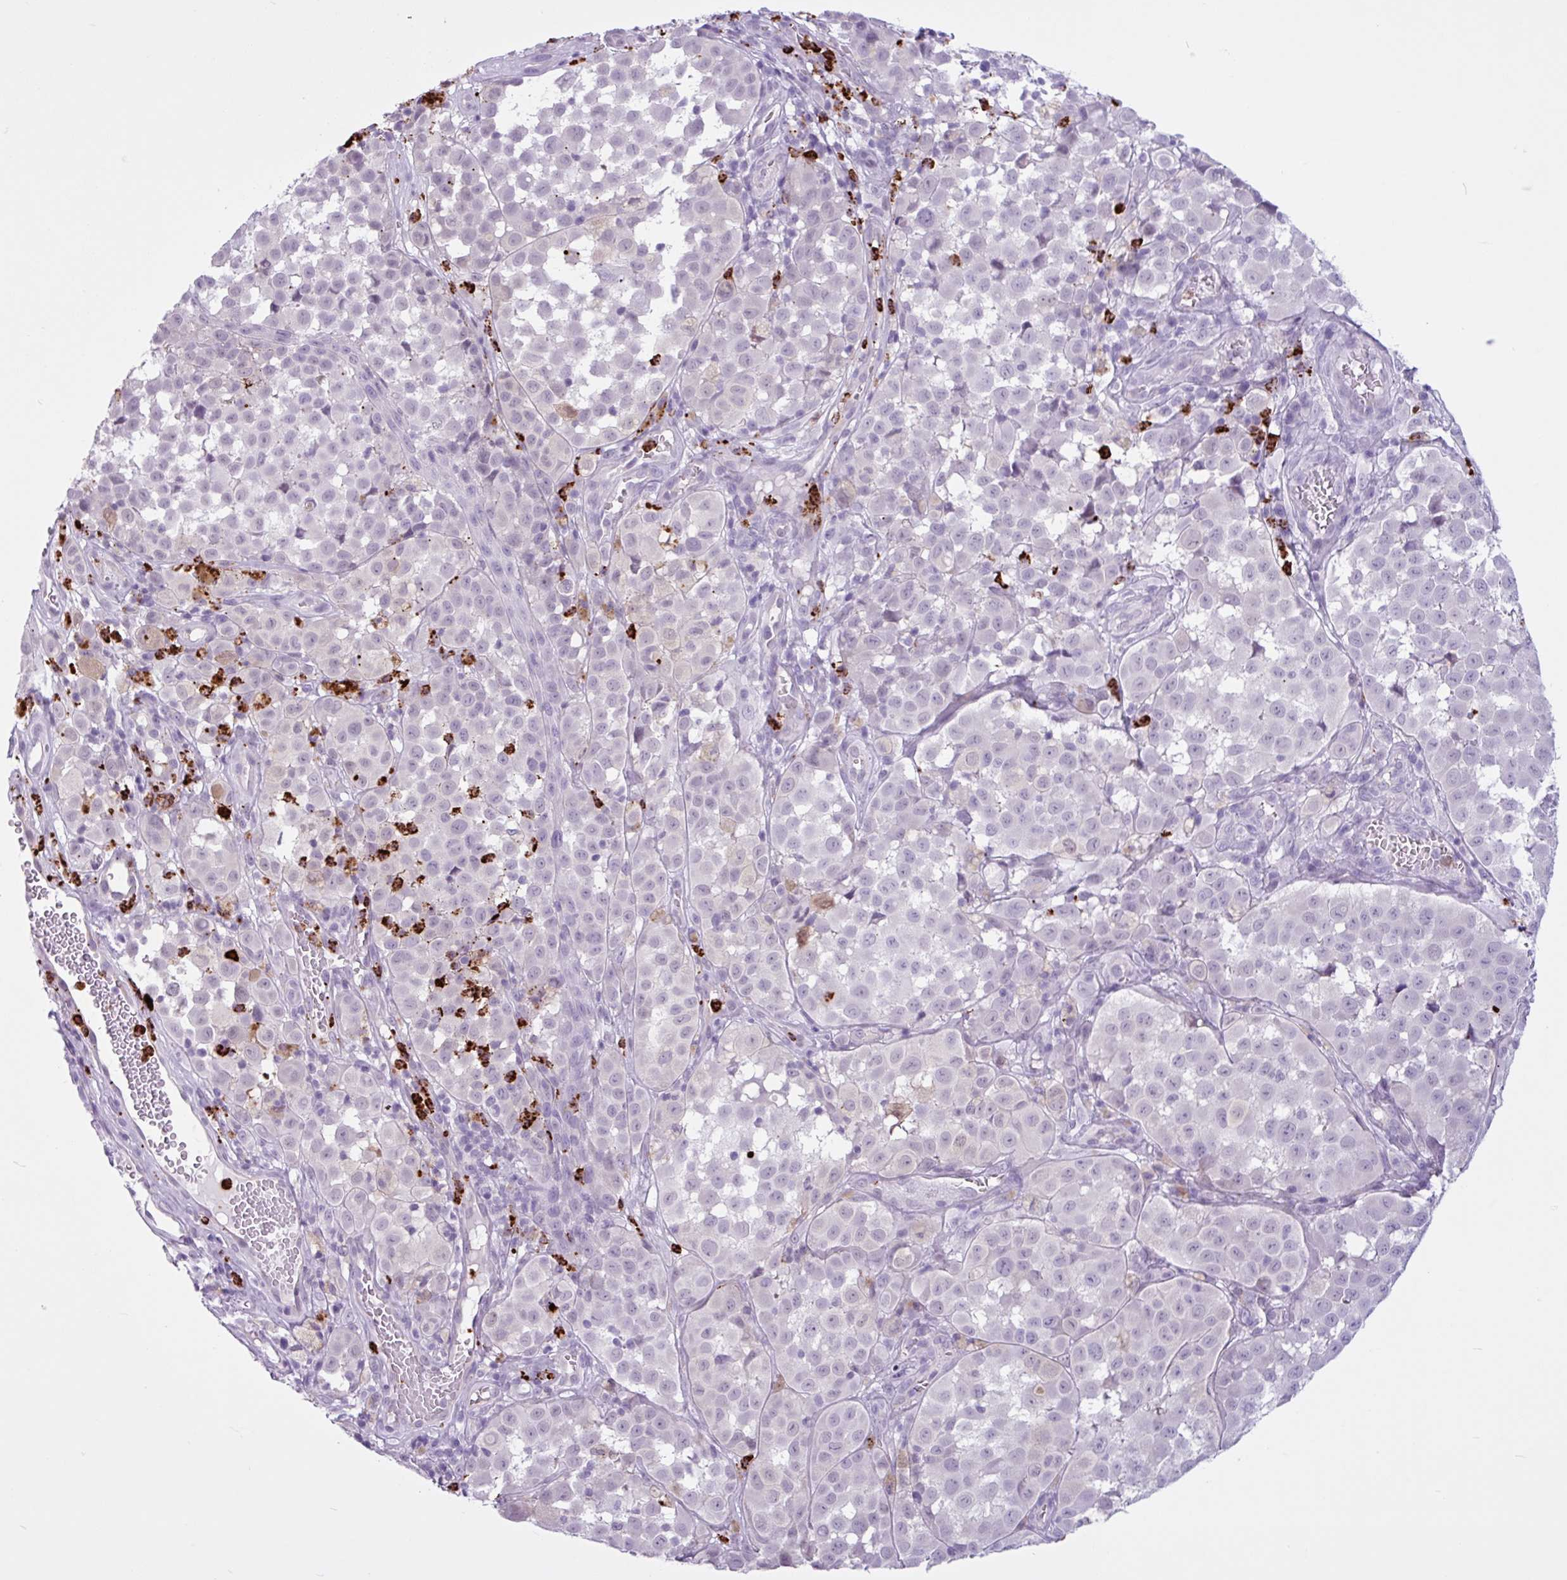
{"staining": {"intensity": "negative", "quantity": "none", "location": "none"}, "tissue": "melanoma", "cell_type": "Tumor cells", "image_type": "cancer", "snomed": [{"axis": "morphology", "description": "Malignant melanoma, NOS"}, {"axis": "topography", "description": "Skin"}], "caption": "Tumor cells show no significant staining in malignant melanoma.", "gene": "TMEM178A", "patient": {"sex": "male", "age": 64}}